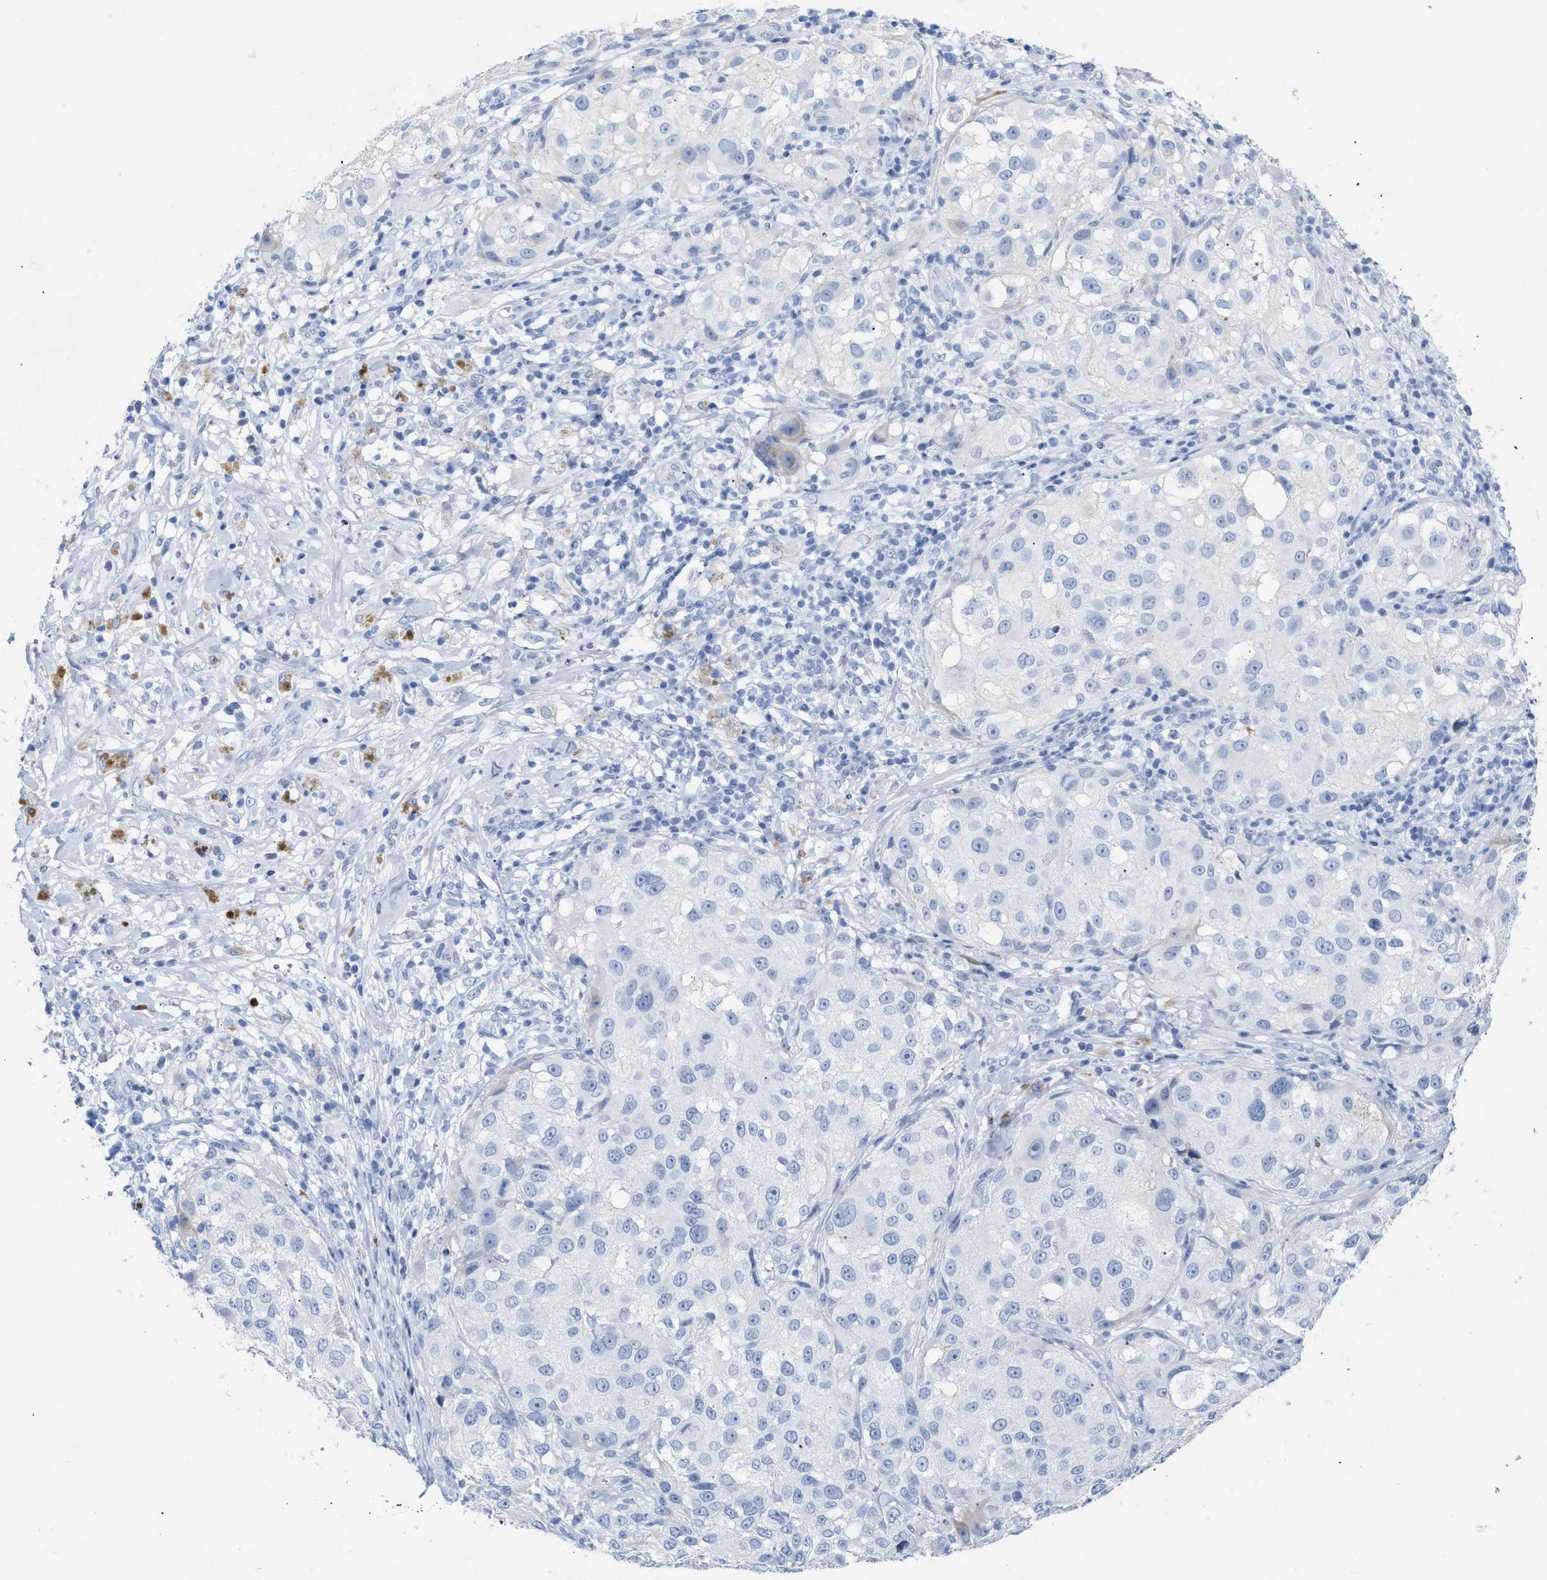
{"staining": {"intensity": "negative", "quantity": "none", "location": "none"}, "tissue": "melanoma", "cell_type": "Tumor cells", "image_type": "cancer", "snomed": [{"axis": "morphology", "description": "Necrosis, NOS"}, {"axis": "morphology", "description": "Malignant melanoma, NOS"}, {"axis": "topography", "description": "Skin"}], "caption": "There is no significant staining in tumor cells of malignant melanoma.", "gene": "CPA1", "patient": {"sex": "female", "age": 87}}